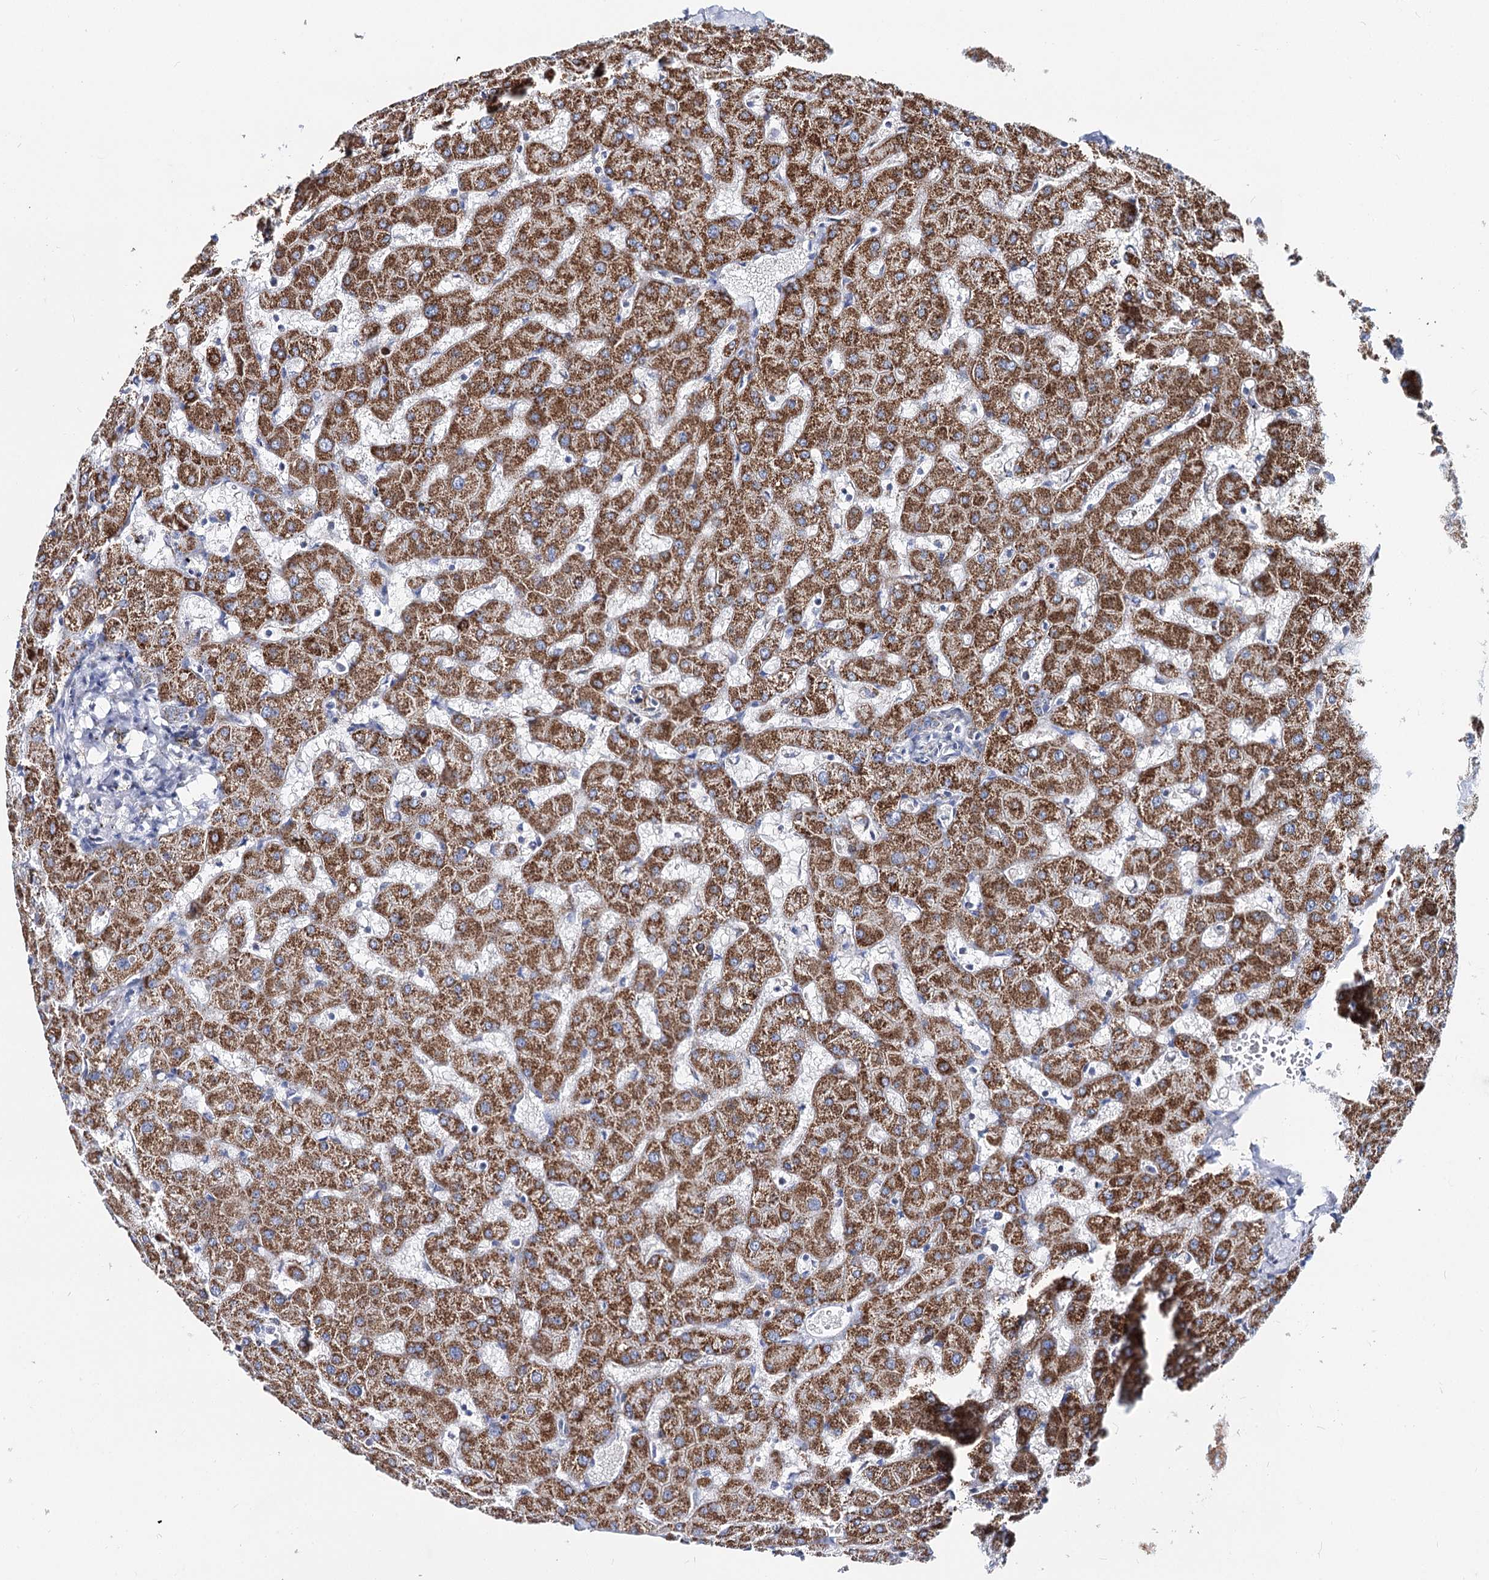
{"staining": {"intensity": "moderate", "quantity": "<25%", "location": "cytoplasmic/membranous"}, "tissue": "liver", "cell_type": "Cholangiocytes", "image_type": "normal", "snomed": [{"axis": "morphology", "description": "Normal tissue, NOS"}, {"axis": "topography", "description": "Liver"}], "caption": "Human liver stained with a brown dye exhibits moderate cytoplasmic/membranous positive positivity in approximately <25% of cholangiocytes.", "gene": "MCCC2", "patient": {"sex": "female", "age": 63}}